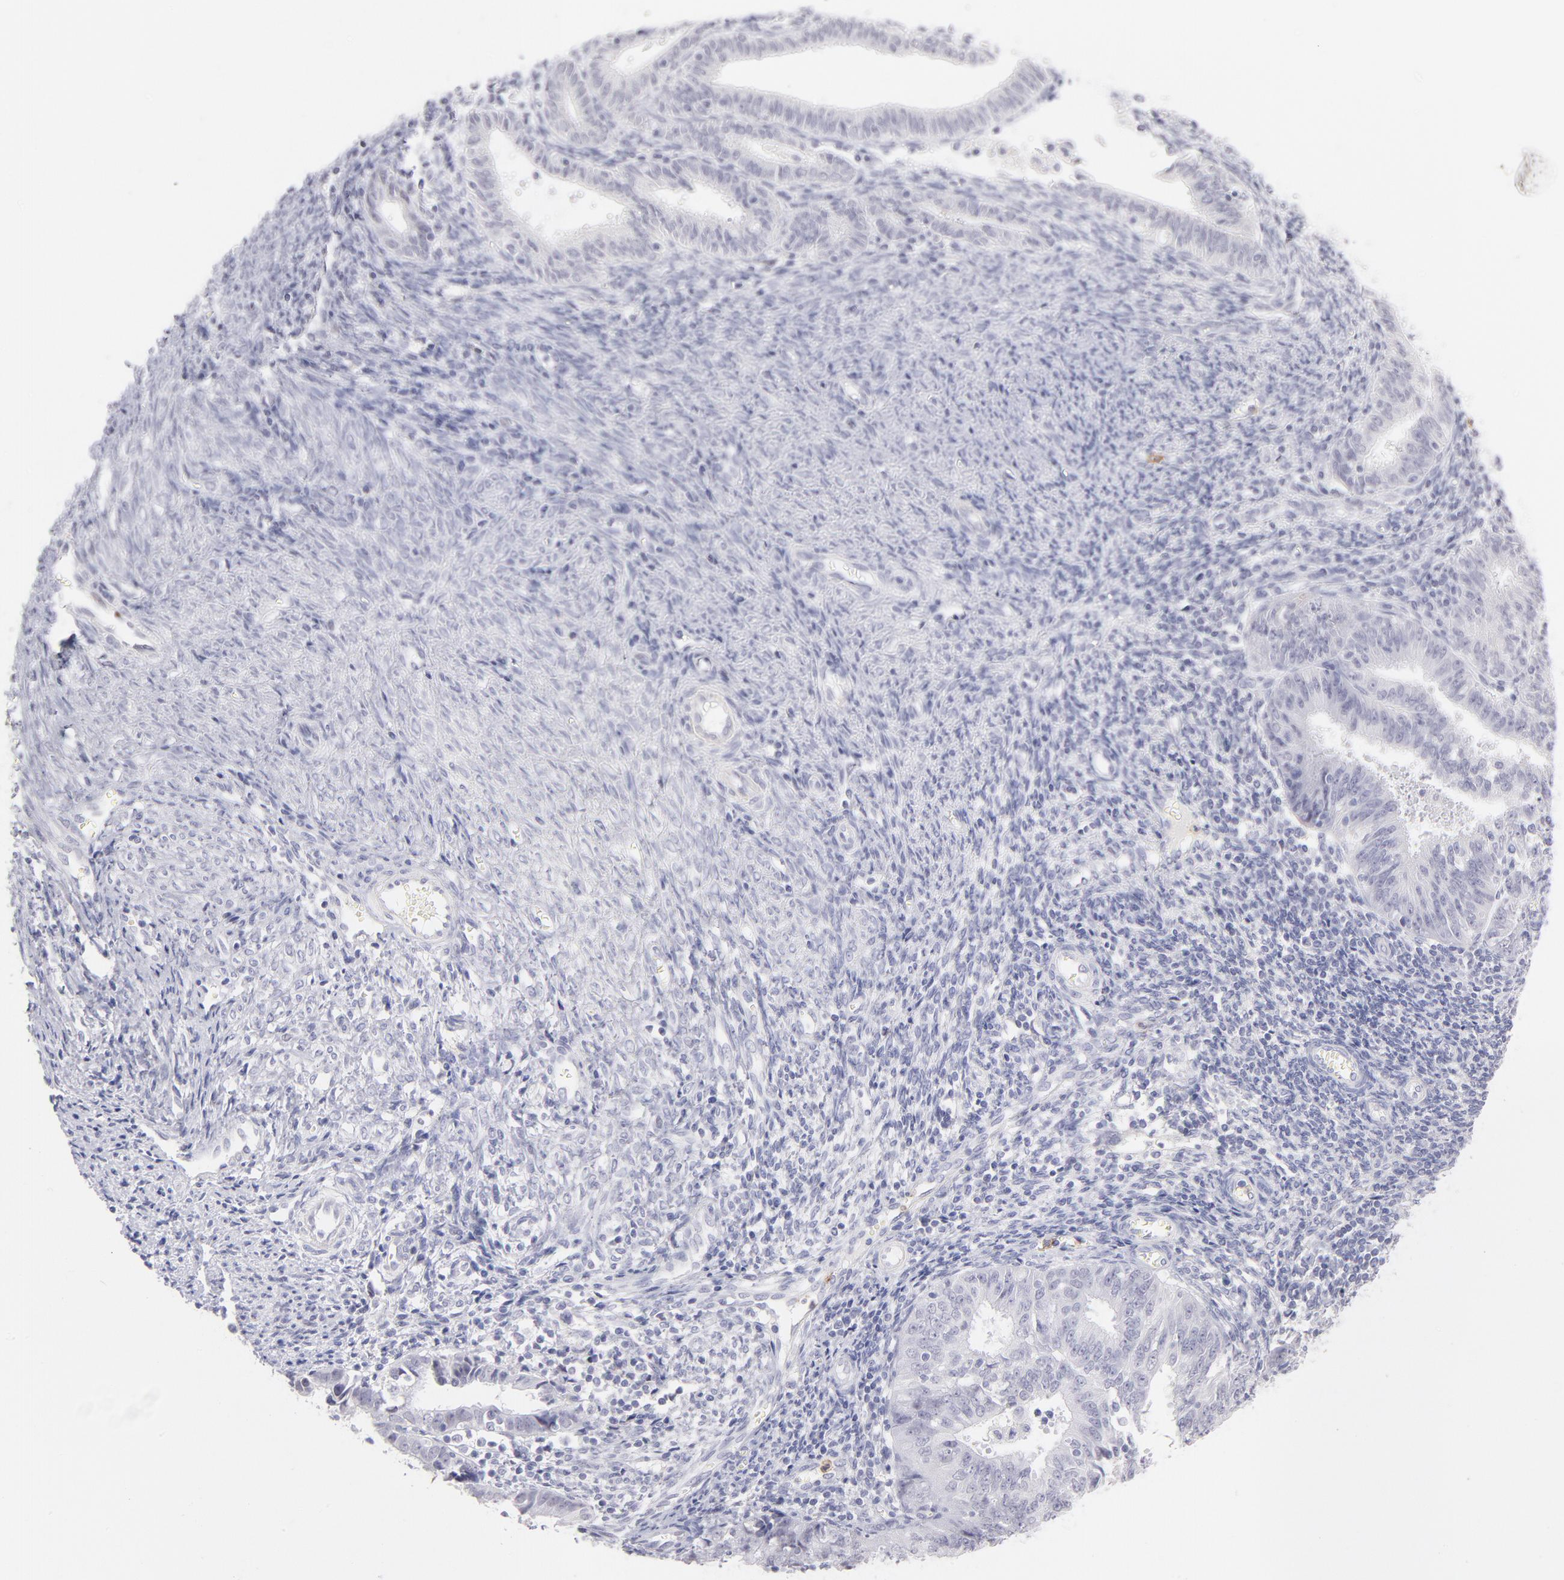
{"staining": {"intensity": "negative", "quantity": "none", "location": "none"}, "tissue": "endometrial cancer", "cell_type": "Tumor cells", "image_type": "cancer", "snomed": [{"axis": "morphology", "description": "Adenocarcinoma, NOS"}, {"axis": "topography", "description": "Endometrium"}], "caption": "Protein analysis of endometrial cancer (adenocarcinoma) exhibits no significant expression in tumor cells.", "gene": "LTB4R", "patient": {"sex": "female", "age": 42}}